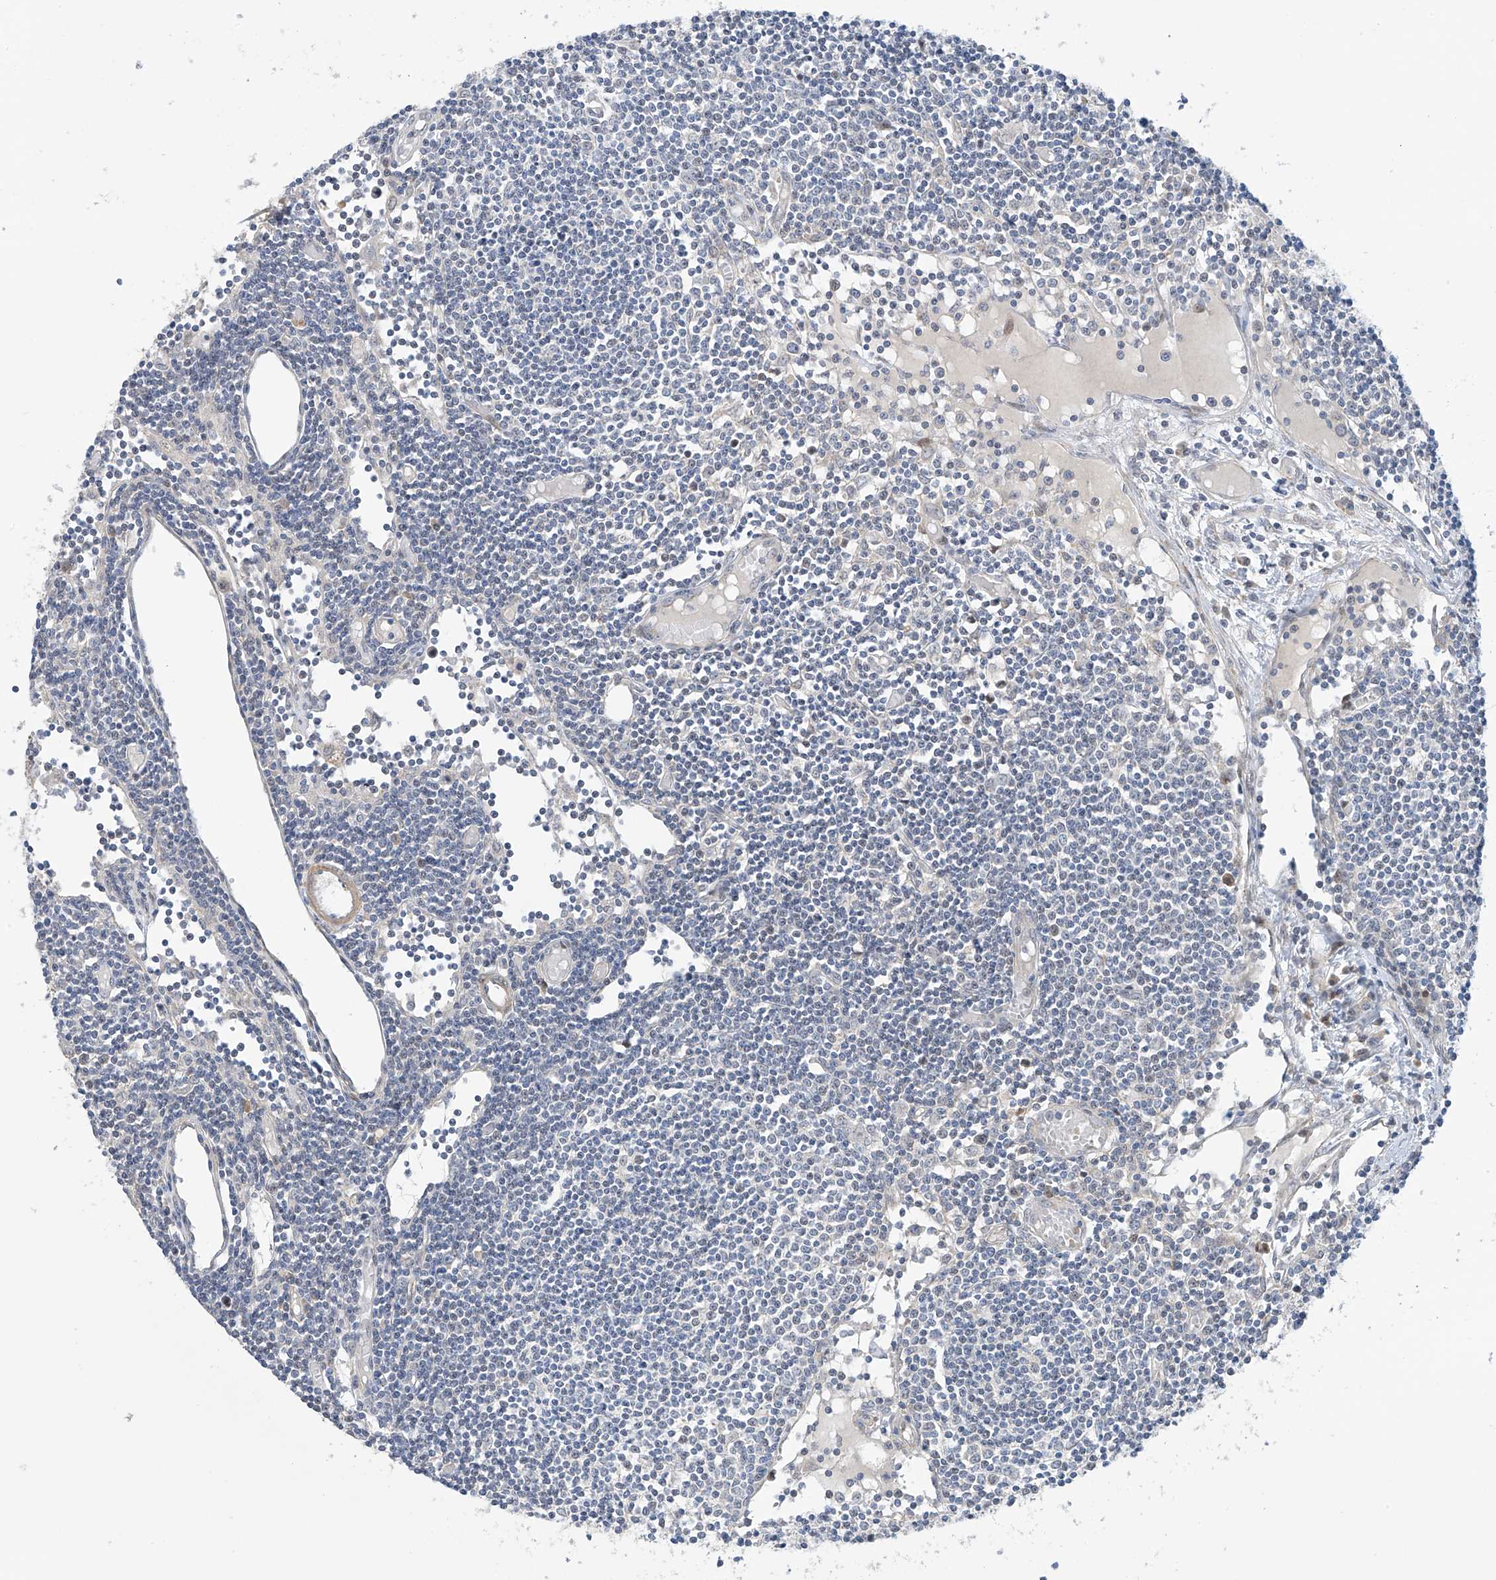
{"staining": {"intensity": "negative", "quantity": "none", "location": "none"}, "tissue": "lymph node", "cell_type": "Germinal center cells", "image_type": "normal", "snomed": [{"axis": "morphology", "description": "Normal tissue, NOS"}, {"axis": "topography", "description": "Lymph node"}], "caption": "Micrograph shows no protein expression in germinal center cells of benign lymph node.", "gene": "ZNF641", "patient": {"sex": "female", "age": 11}}